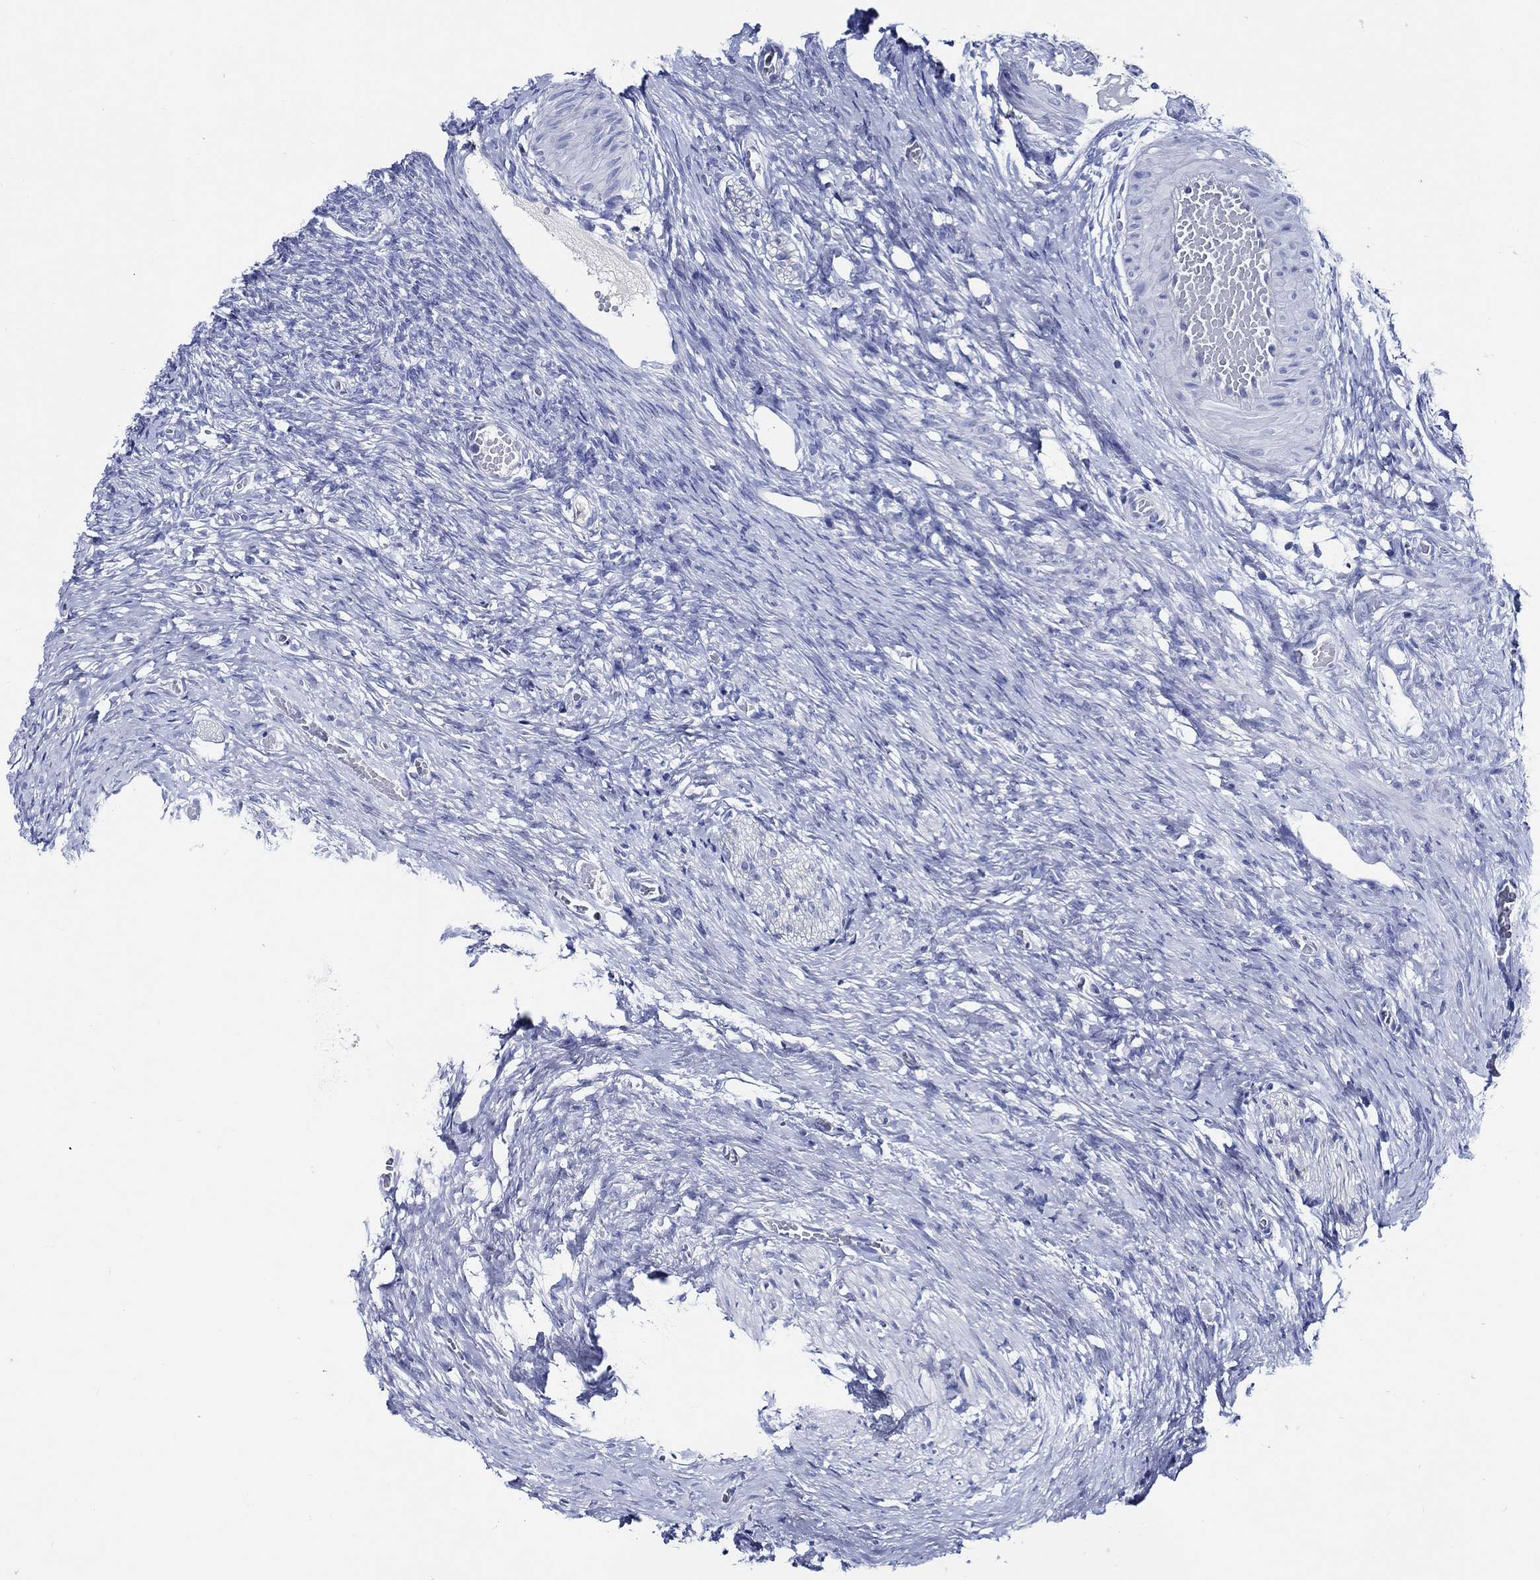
{"staining": {"intensity": "negative", "quantity": "none", "location": "none"}, "tissue": "ovary", "cell_type": "Follicle cells", "image_type": "normal", "snomed": [{"axis": "morphology", "description": "Normal tissue, NOS"}, {"axis": "topography", "description": "Ovary"}], "caption": "DAB immunohistochemical staining of normal human ovary exhibits no significant staining in follicle cells.", "gene": "SKOR1", "patient": {"sex": "female", "age": 27}}